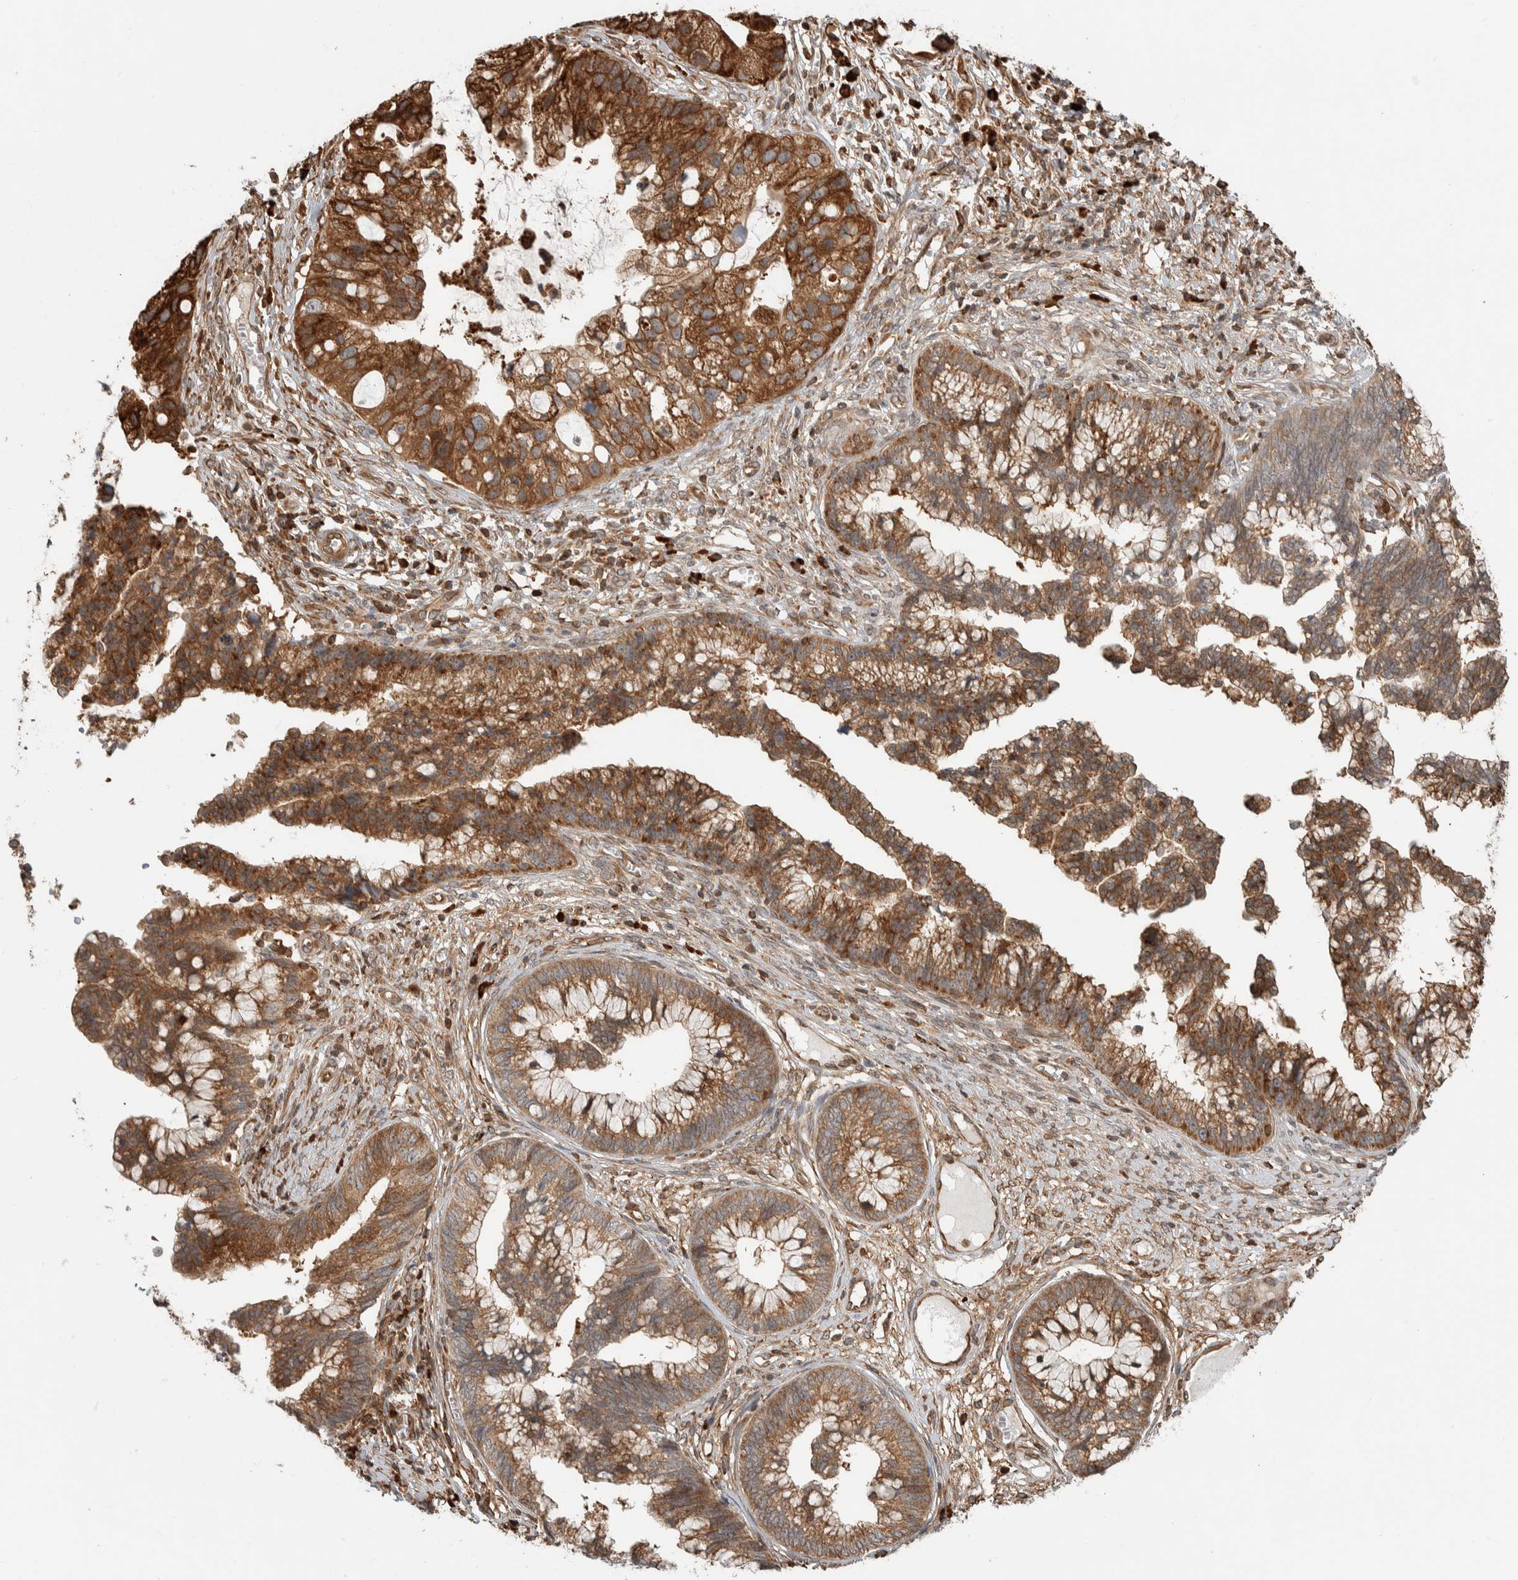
{"staining": {"intensity": "strong", "quantity": ">75%", "location": "cytoplasmic/membranous"}, "tissue": "cervical cancer", "cell_type": "Tumor cells", "image_type": "cancer", "snomed": [{"axis": "morphology", "description": "Adenocarcinoma, NOS"}, {"axis": "topography", "description": "Cervix"}], "caption": "Cervical cancer stained for a protein (brown) shows strong cytoplasmic/membranous positive positivity in approximately >75% of tumor cells.", "gene": "CNTROB", "patient": {"sex": "female", "age": 44}}